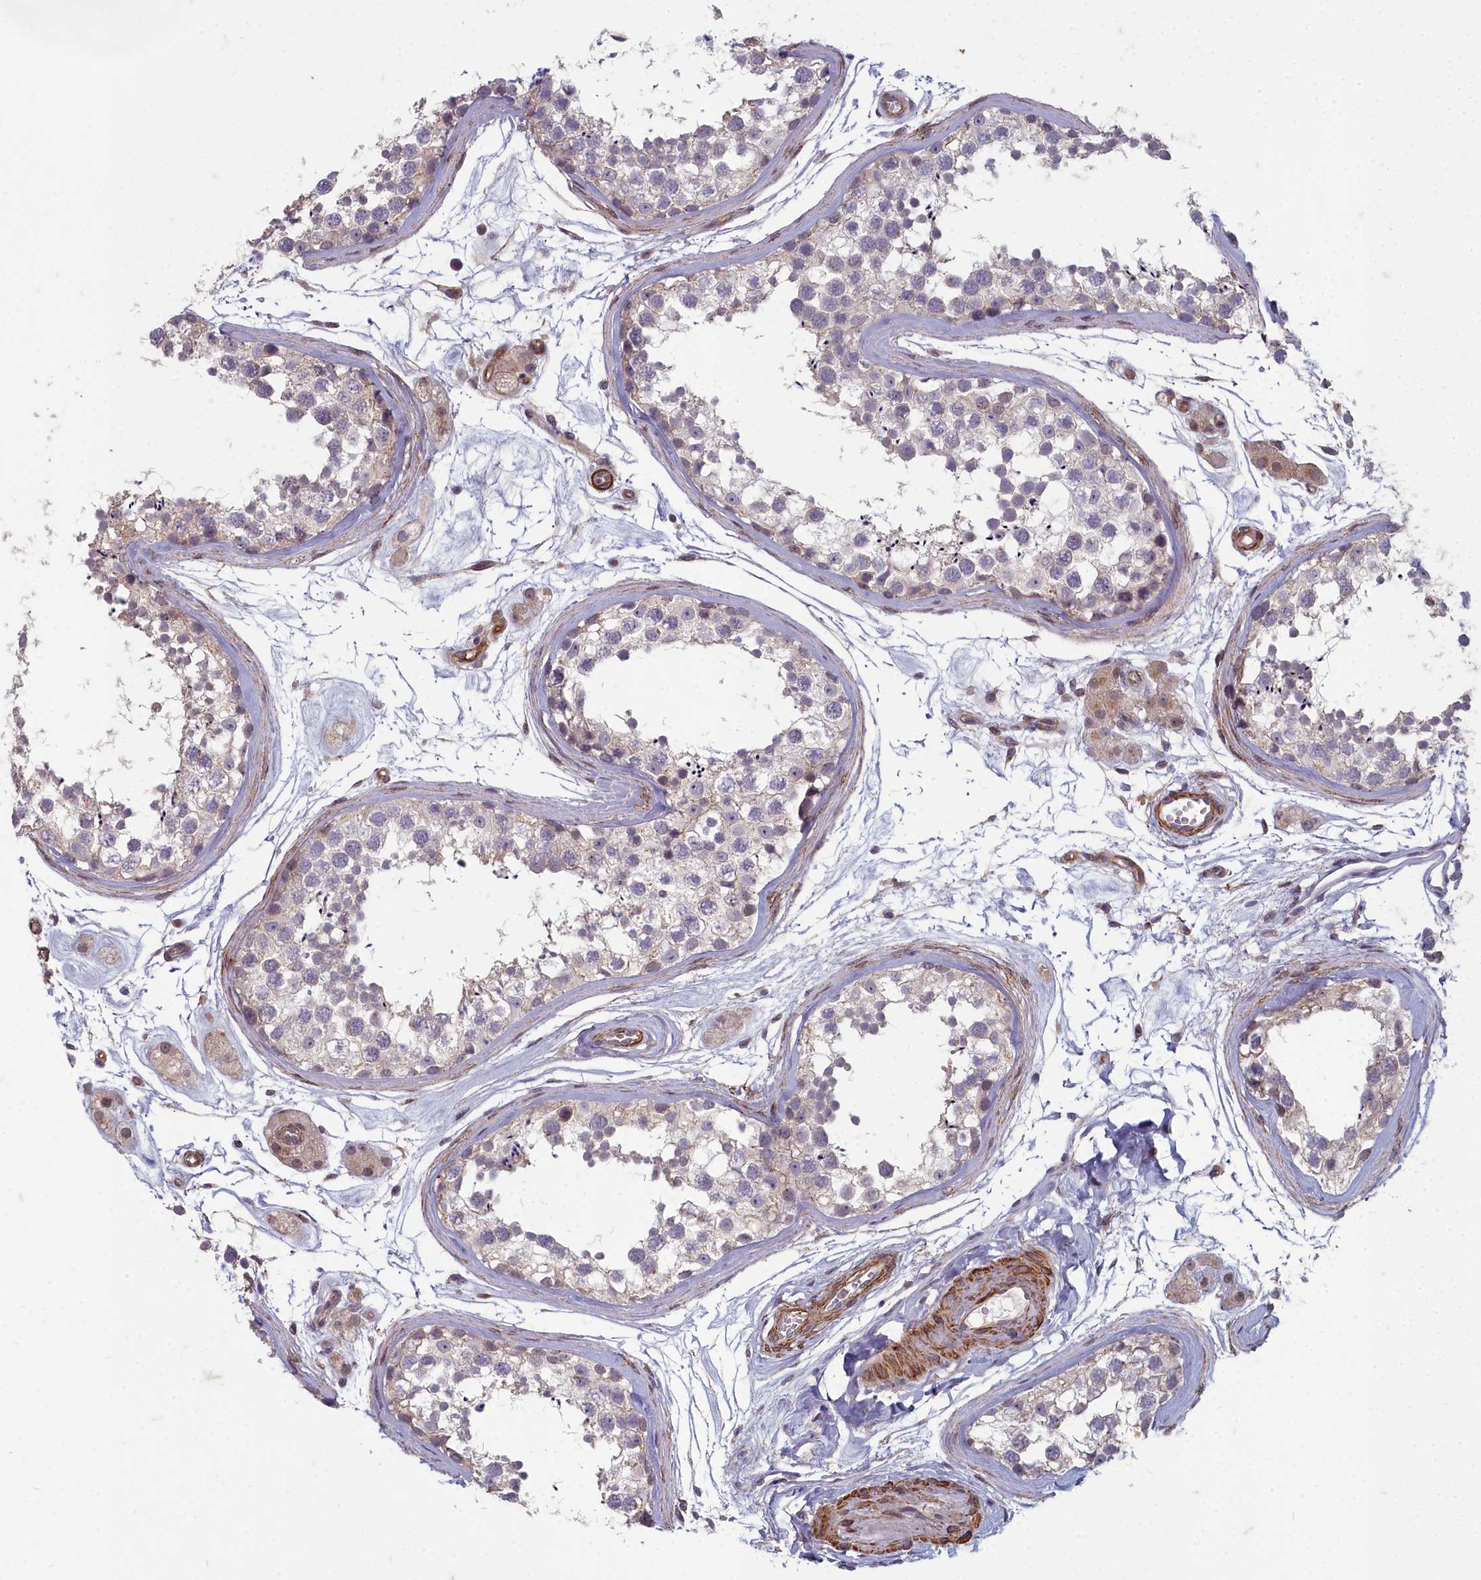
{"staining": {"intensity": "weak", "quantity": "<25%", "location": "cytoplasmic/membranous"}, "tissue": "testis", "cell_type": "Cells in seminiferous ducts", "image_type": "normal", "snomed": [{"axis": "morphology", "description": "Normal tissue, NOS"}, {"axis": "topography", "description": "Testis"}], "caption": "Immunohistochemistry image of unremarkable human testis stained for a protein (brown), which exhibits no staining in cells in seminiferous ducts. (Brightfield microscopy of DAB (3,3'-diaminobenzidine) IHC at high magnification).", "gene": "ZNF626", "patient": {"sex": "male", "age": 56}}